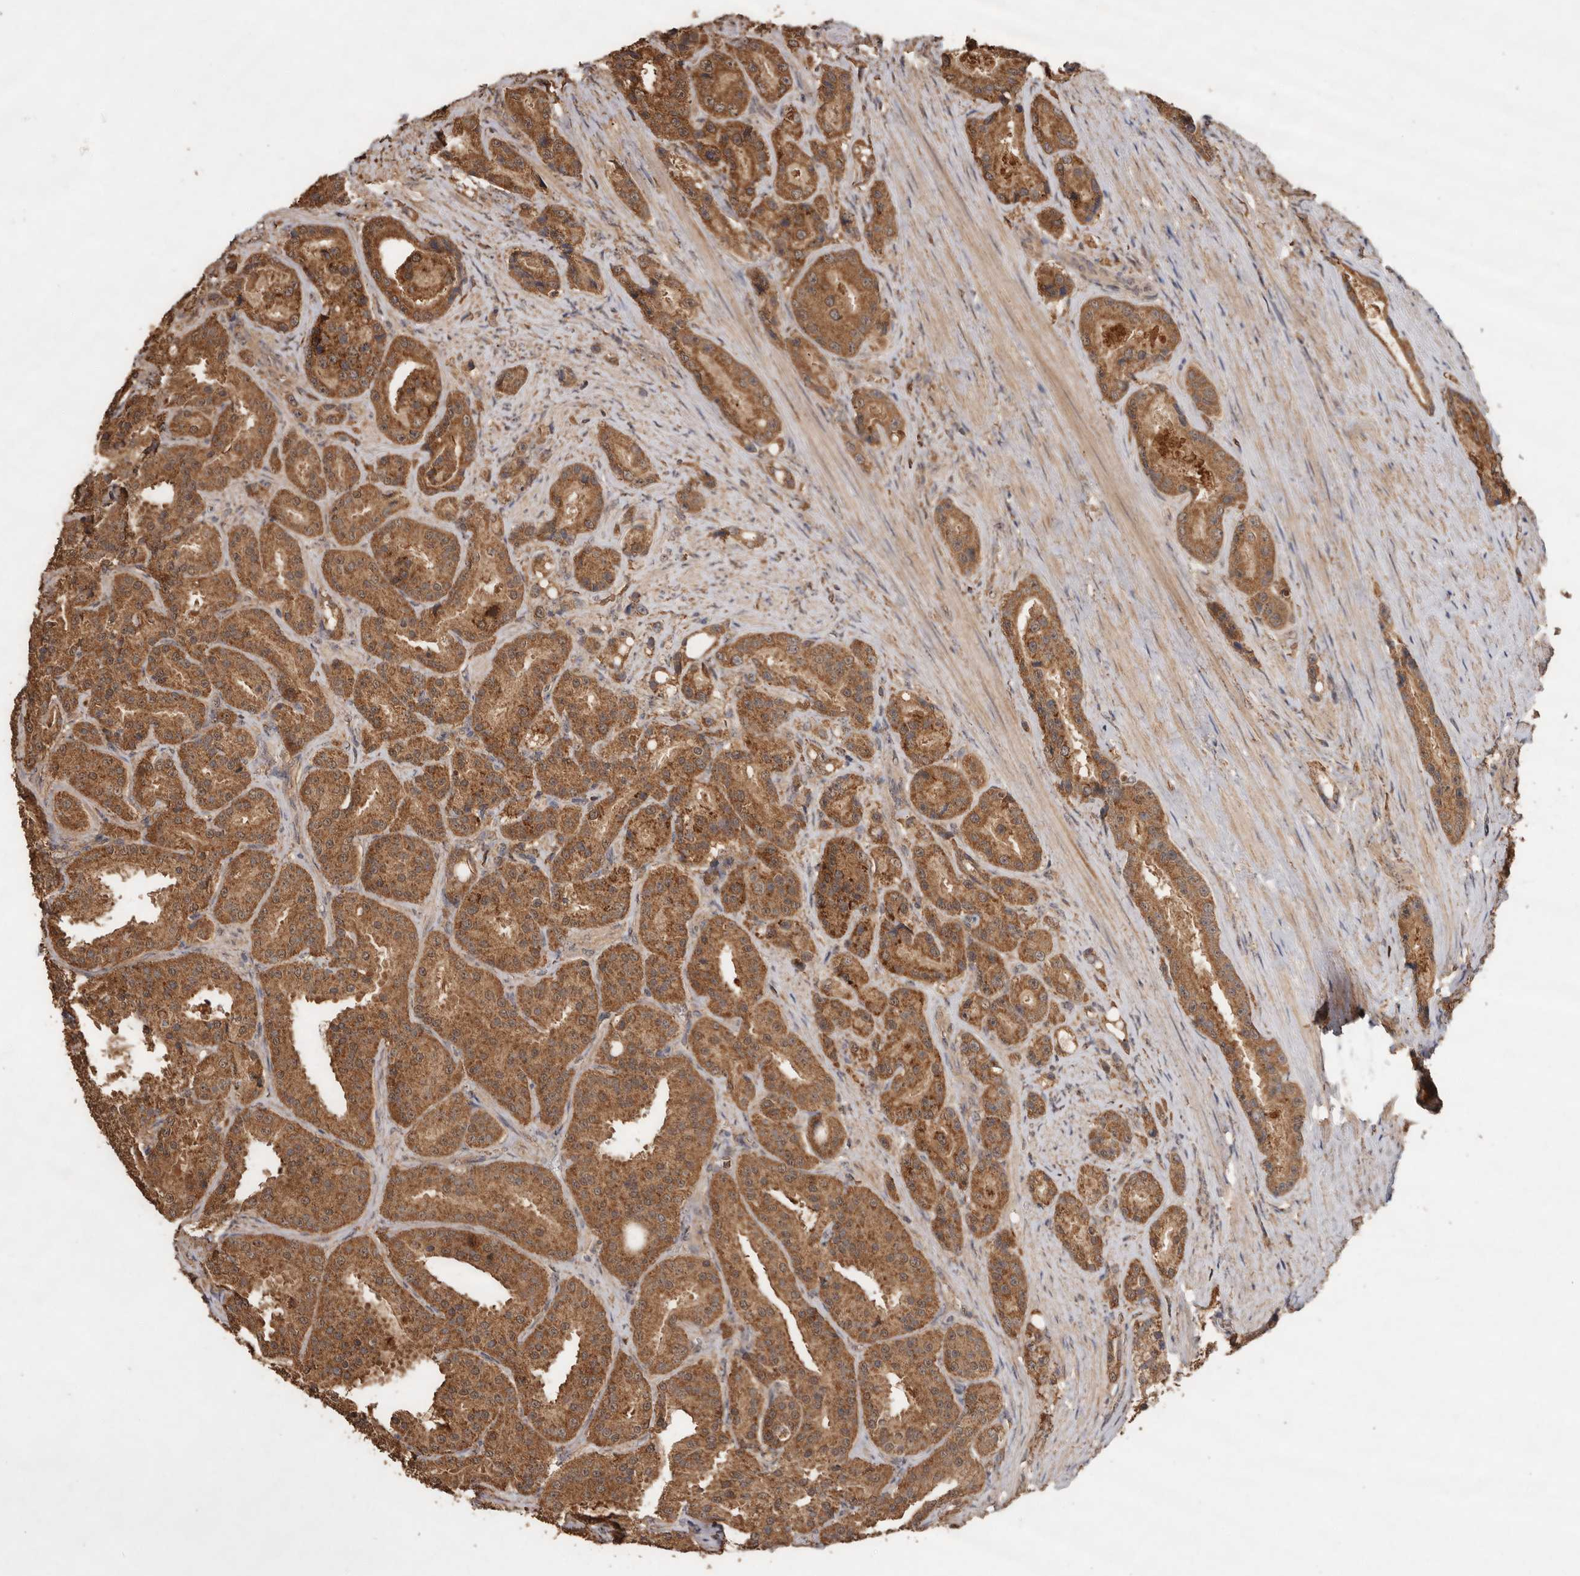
{"staining": {"intensity": "moderate", "quantity": ">75%", "location": "cytoplasmic/membranous"}, "tissue": "prostate cancer", "cell_type": "Tumor cells", "image_type": "cancer", "snomed": [{"axis": "morphology", "description": "Adenocarcinoma, High grade"}, {"axis": "topography", "description": "Prostate"}], "caption": "High-grade adenocarcinoma (prostate) was stained to show a protein in brown. There is medium levels of moderate cytoplasmic/membranous staining in approximately >75% of tumor cells.", "gene": "RWDD1", "patient": {"sex": "male", "age": 60}}